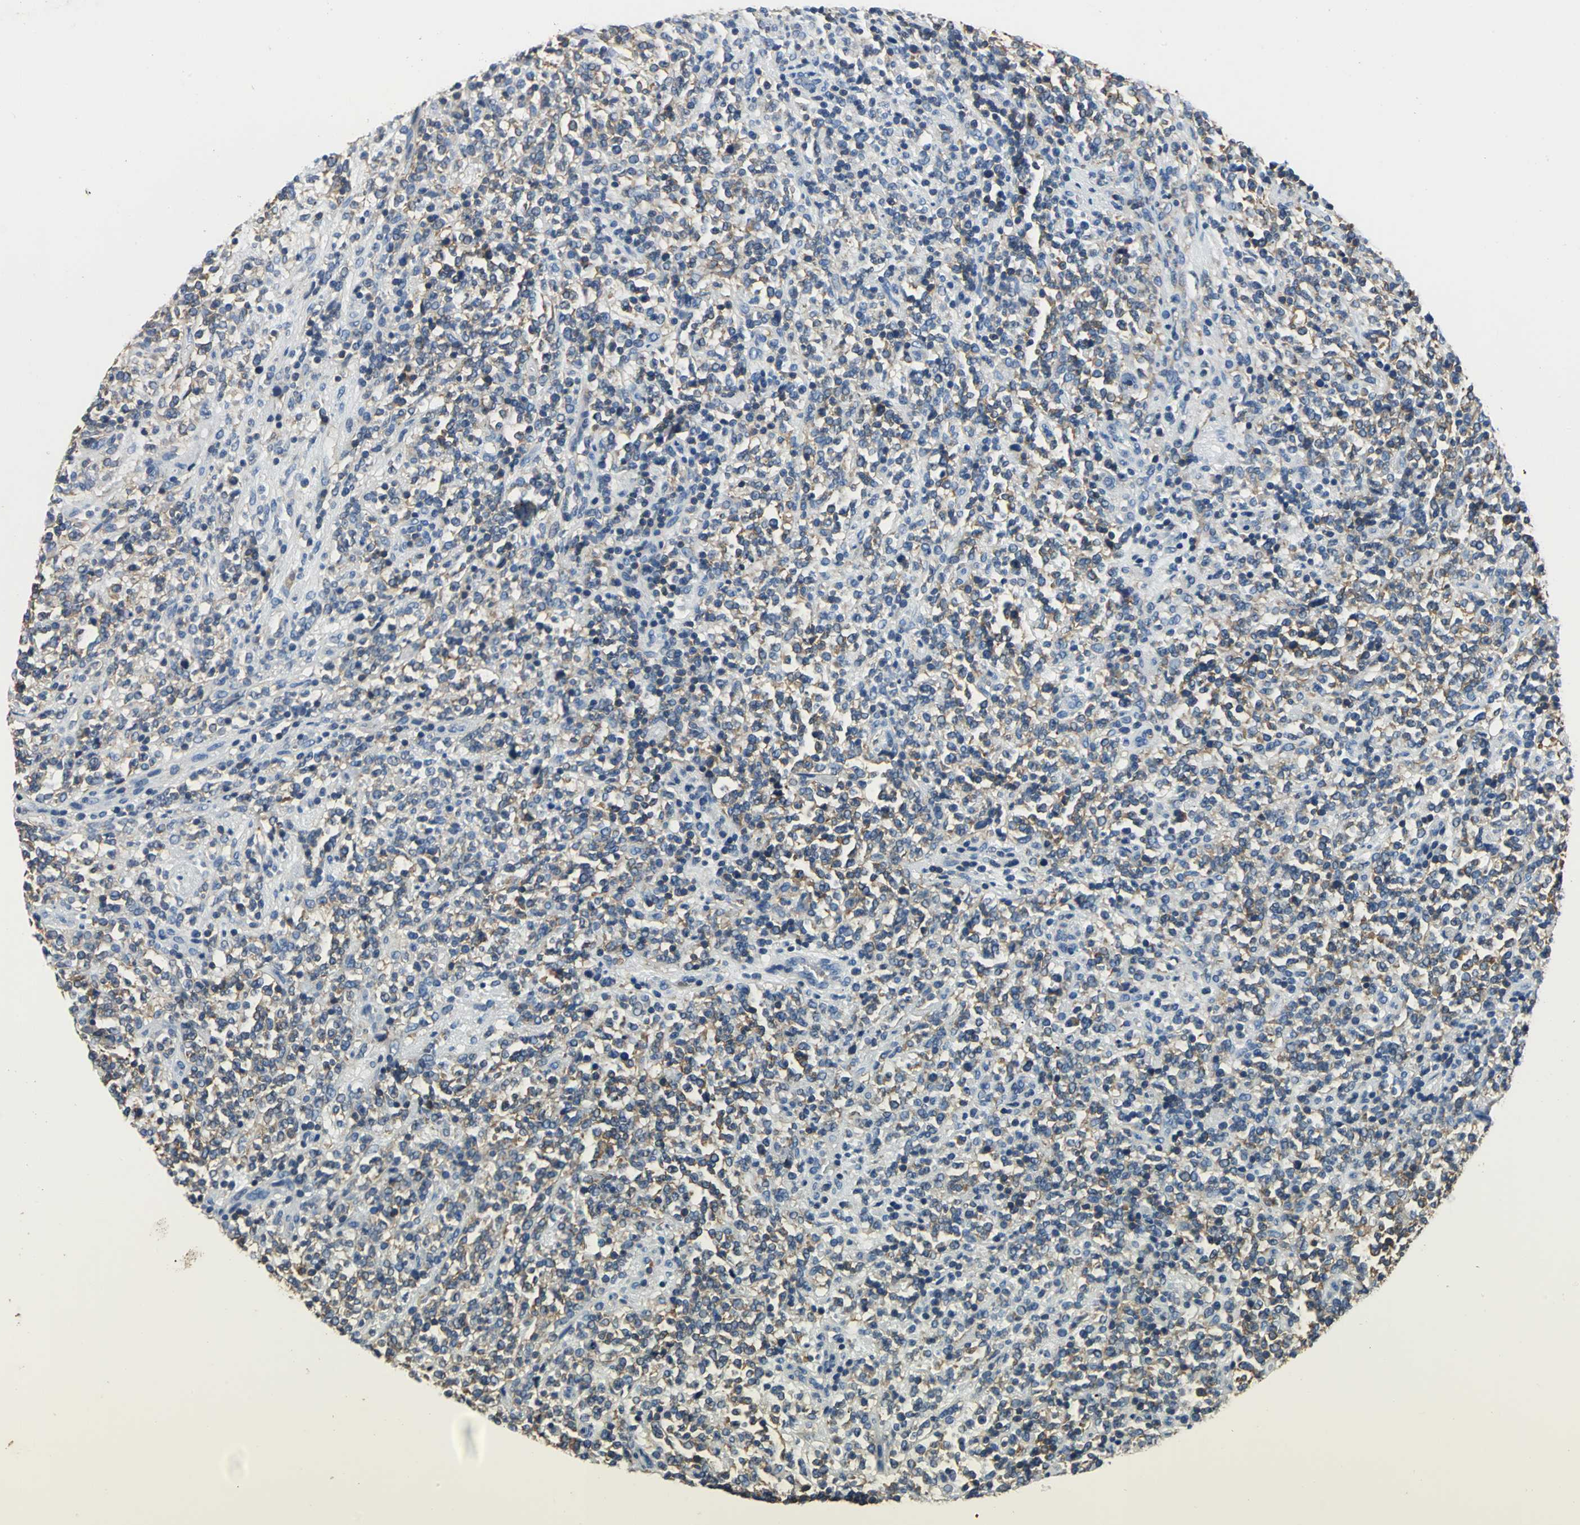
{"staining": {"intensity": "moderate", "quantity": "<25%", "location": "cytoplasmic/membranous"}, "tissue": "lymphoma", "cell_type": "Tumor cells", "image_type": "cancer", "snomed": [{"axis": "morphology", "description": "Malignant lymphoma, non-Hodgkin's type, High grade"}, {"axis": "topography", "description": "Soft tissue"}], "caption": "Immunohistochemical staining of high-grade malignant lymphoma, non-Hodgkin's type displays low levels of moderate cytoplasmic/membranous protein positivity in approximately <25% of tumor cells.", "gene": "SEPTIN6", "patient": {"sex": "male", "age": 18}}